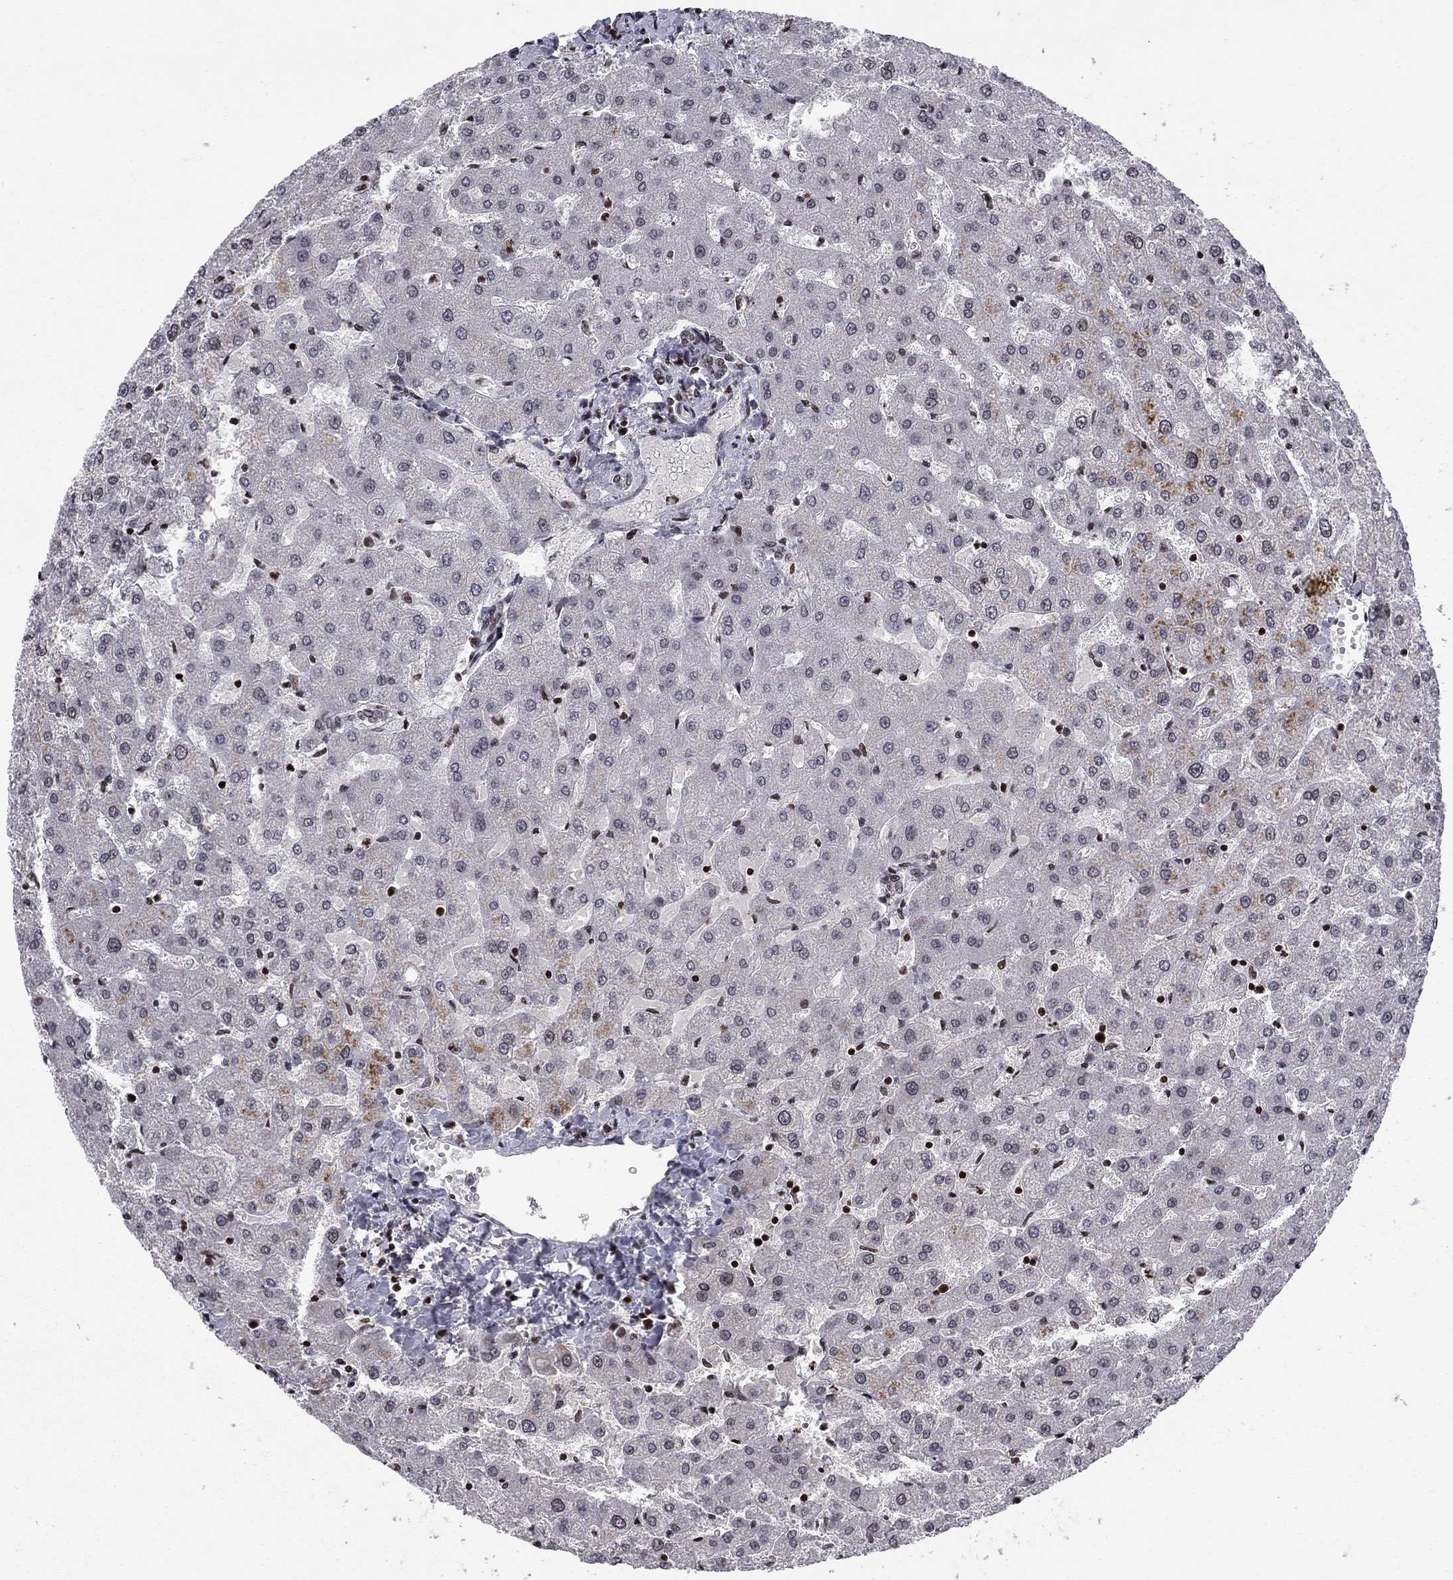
{"staining": {"intensity": "negative", "quantity": "none", "location": "none"}, "tissue": "liver", "cell_type": "Cholangiocytes", "image_type": "normal", "snomed": [{"axis": "morphology", "description": "Normal tissue, NOS"}, {"axis": "topography", "description": "Liver"}], "caption": "Cholangiocytes are negative for brown protein staining in normal liver. The staining is performed using DAB (3,3'-diaminobenzidine) brown chromogen with nuclei counter-stained in using hematoxylin.", "gene": "RNASEH2C", "patient": {"sex": "female", "age": 50}}